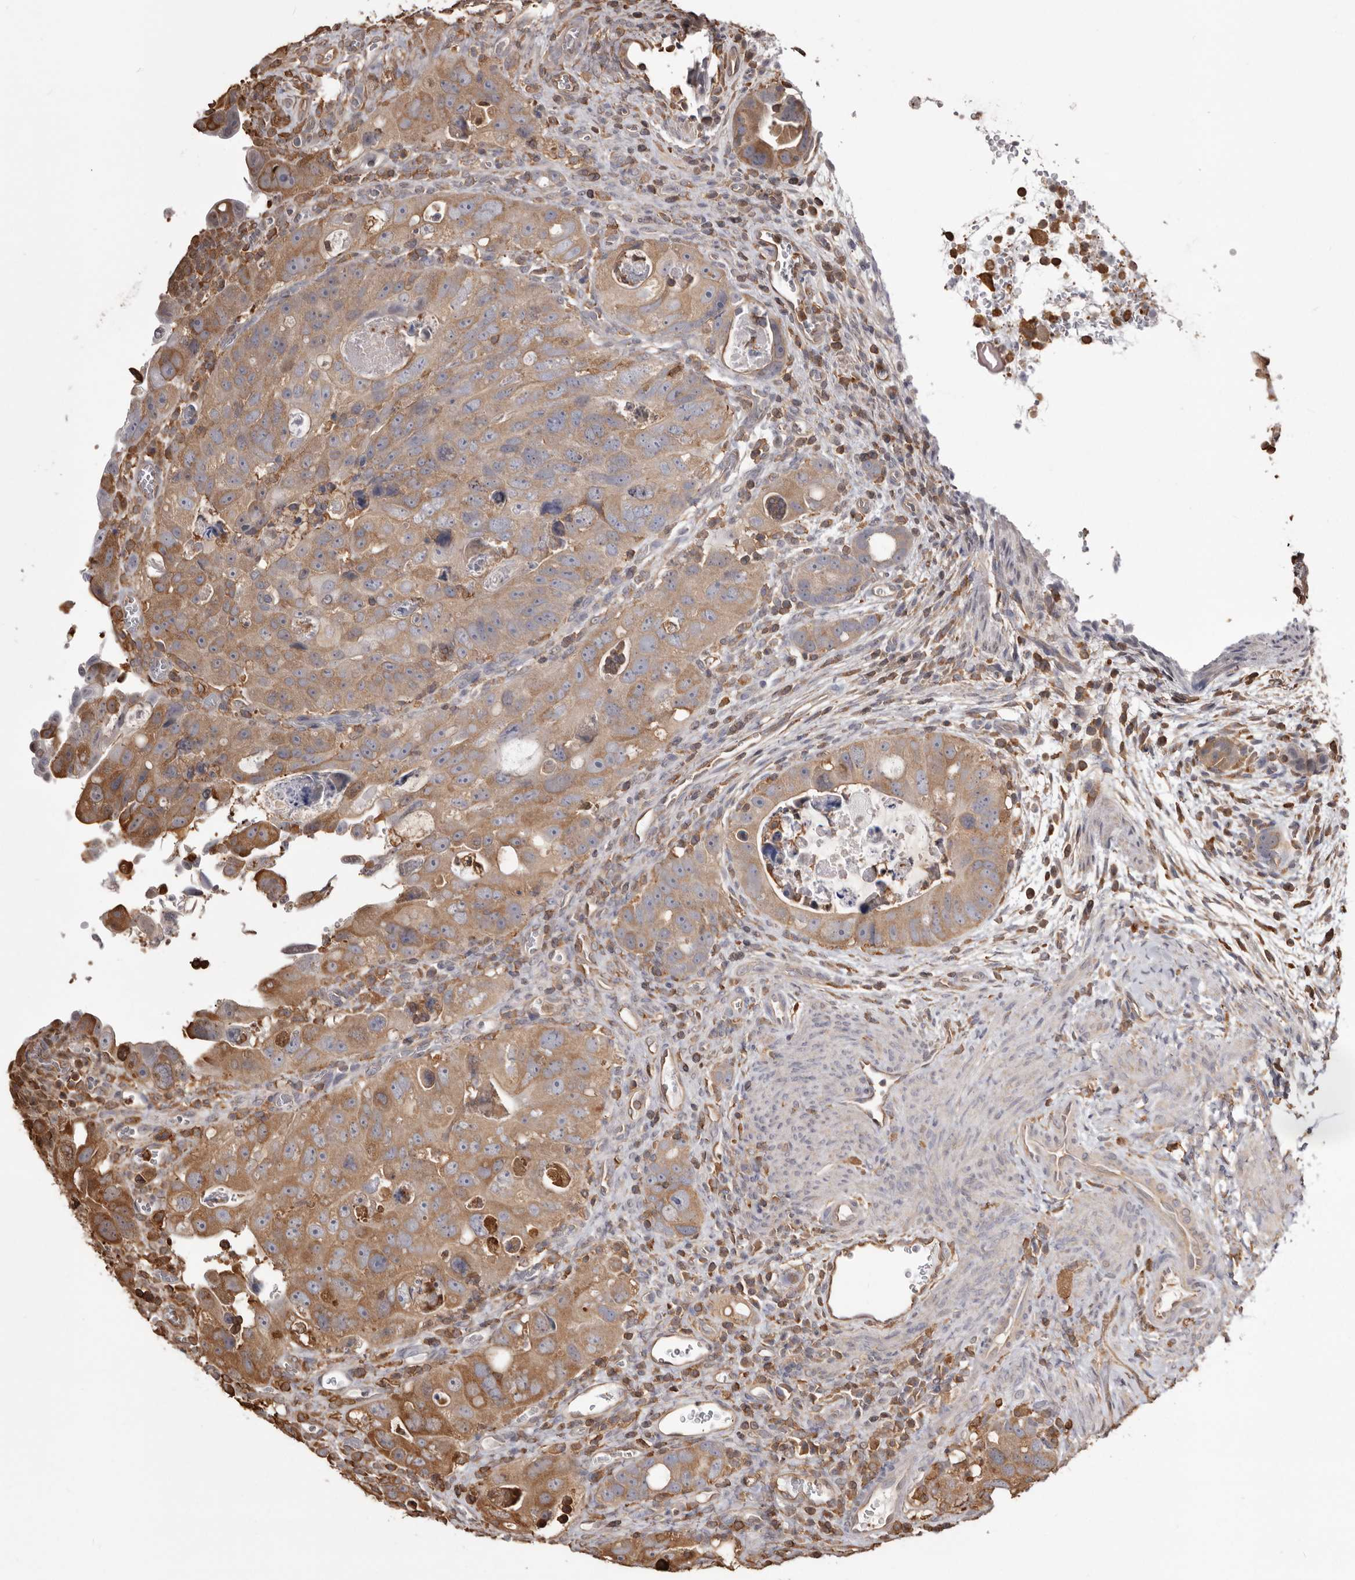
{"staining": {"intensity": "moderate", "quantity": ">75%", "location": "cytoplasmic/membranous"}, "tissue": "colorectal cancer", "cell_type": "Tumor cells", "image_type": "cancer", "snomed": [{"axis": "morphology", "description": "Adenocarcinoma, NOS"}, {"axis": "topography", "description": "Rectum"}], "caption": "The photomicrograph demonstrates staining of colorectal adenocarcinoma, revealing moderate cytoplasmic/membranous protein expression (brown color) within tumor cells.", "gene": "PKM", "patient": {"sex": "male", "age": 59}}